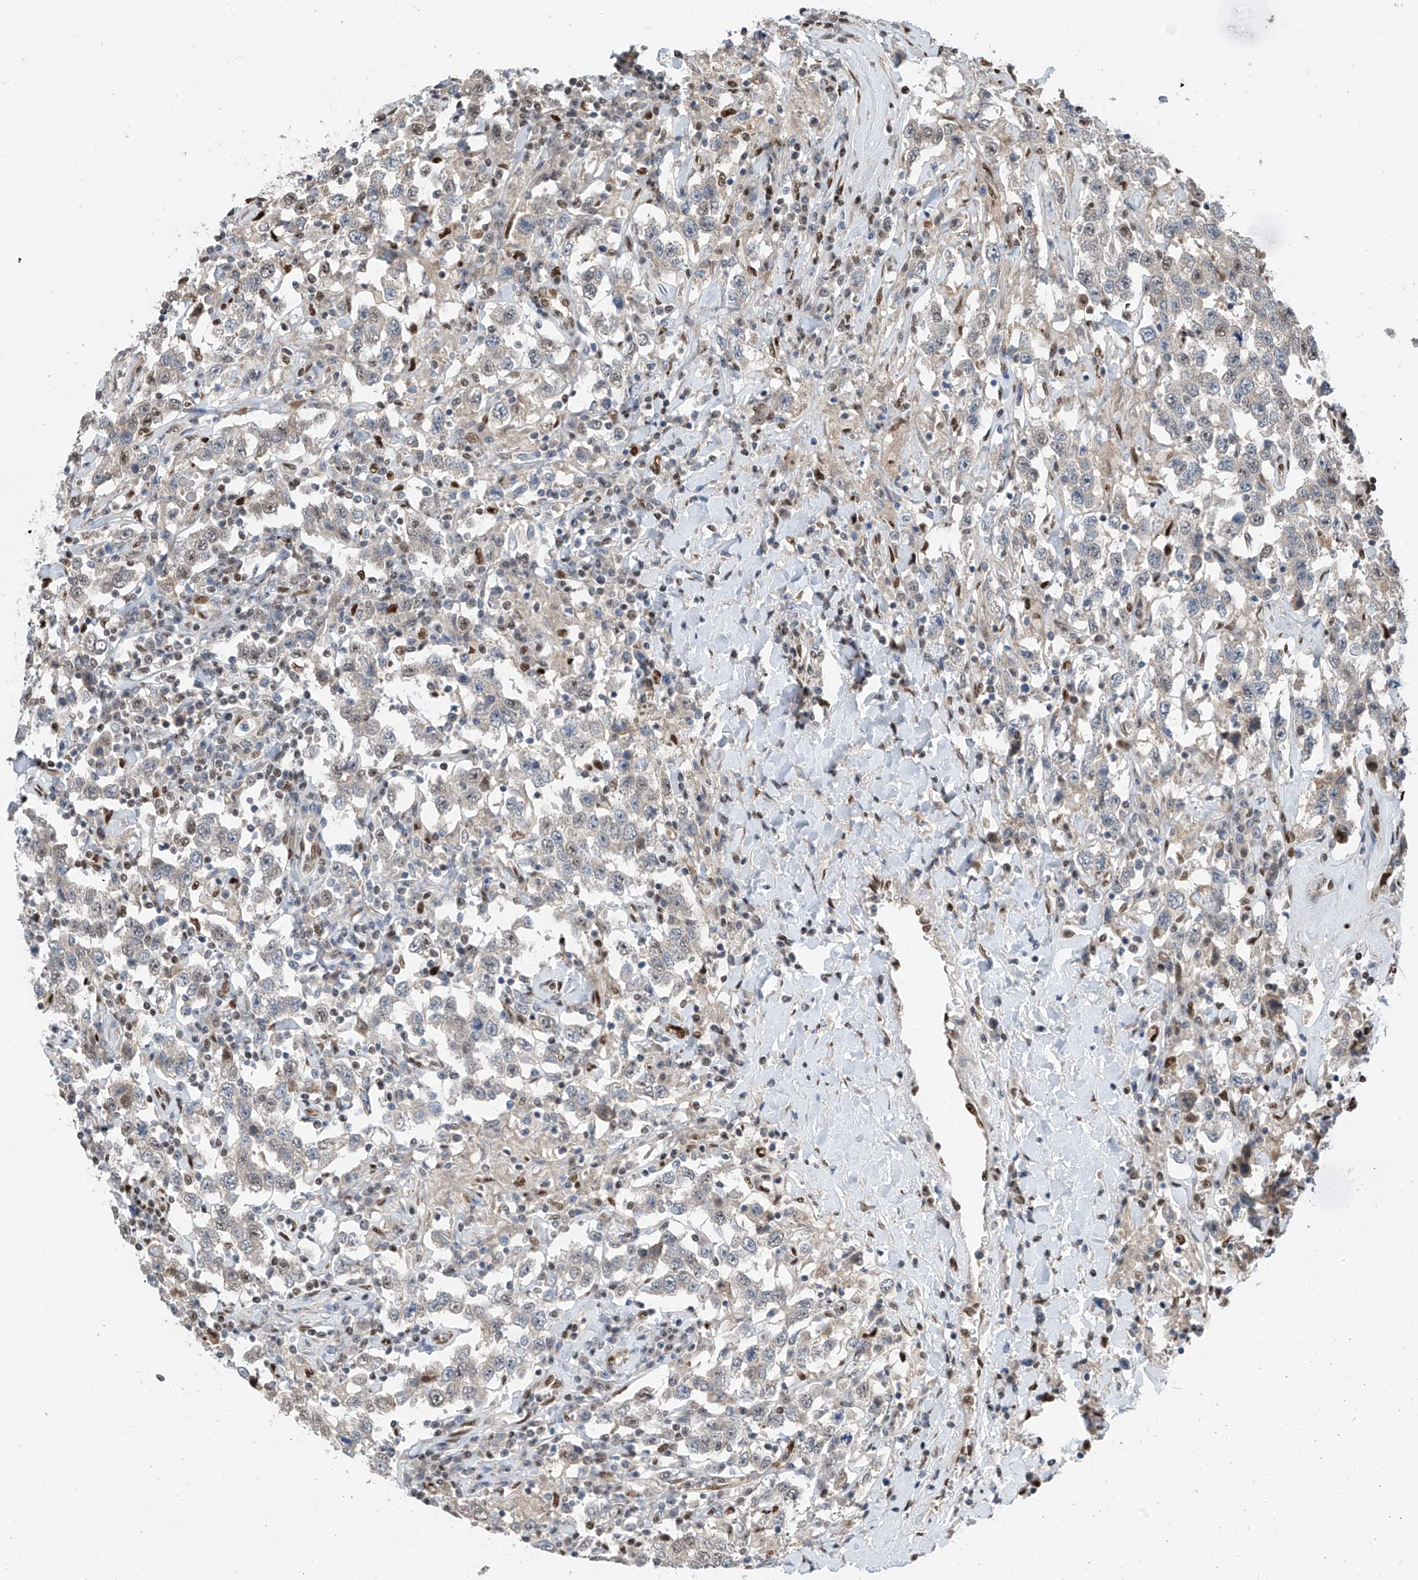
{"staining": {"intensity": "negative", "quantity": "none", "location": "none"}, "tissue": "testis cancer", "cell_type": "Tumor cells", "image_type": "cancer", "snomed": [{"axis": "morphology", "description": "Seminoma, NOS"}, {"axis": "topography", "description": "Testis"}], "caption": "A photomicrograph of seminoma (testis) stained for a protein exhibits no brown staining in tumor cells.", "gene": "RBP7", "patient": {"sex": "male", "age": 41}}